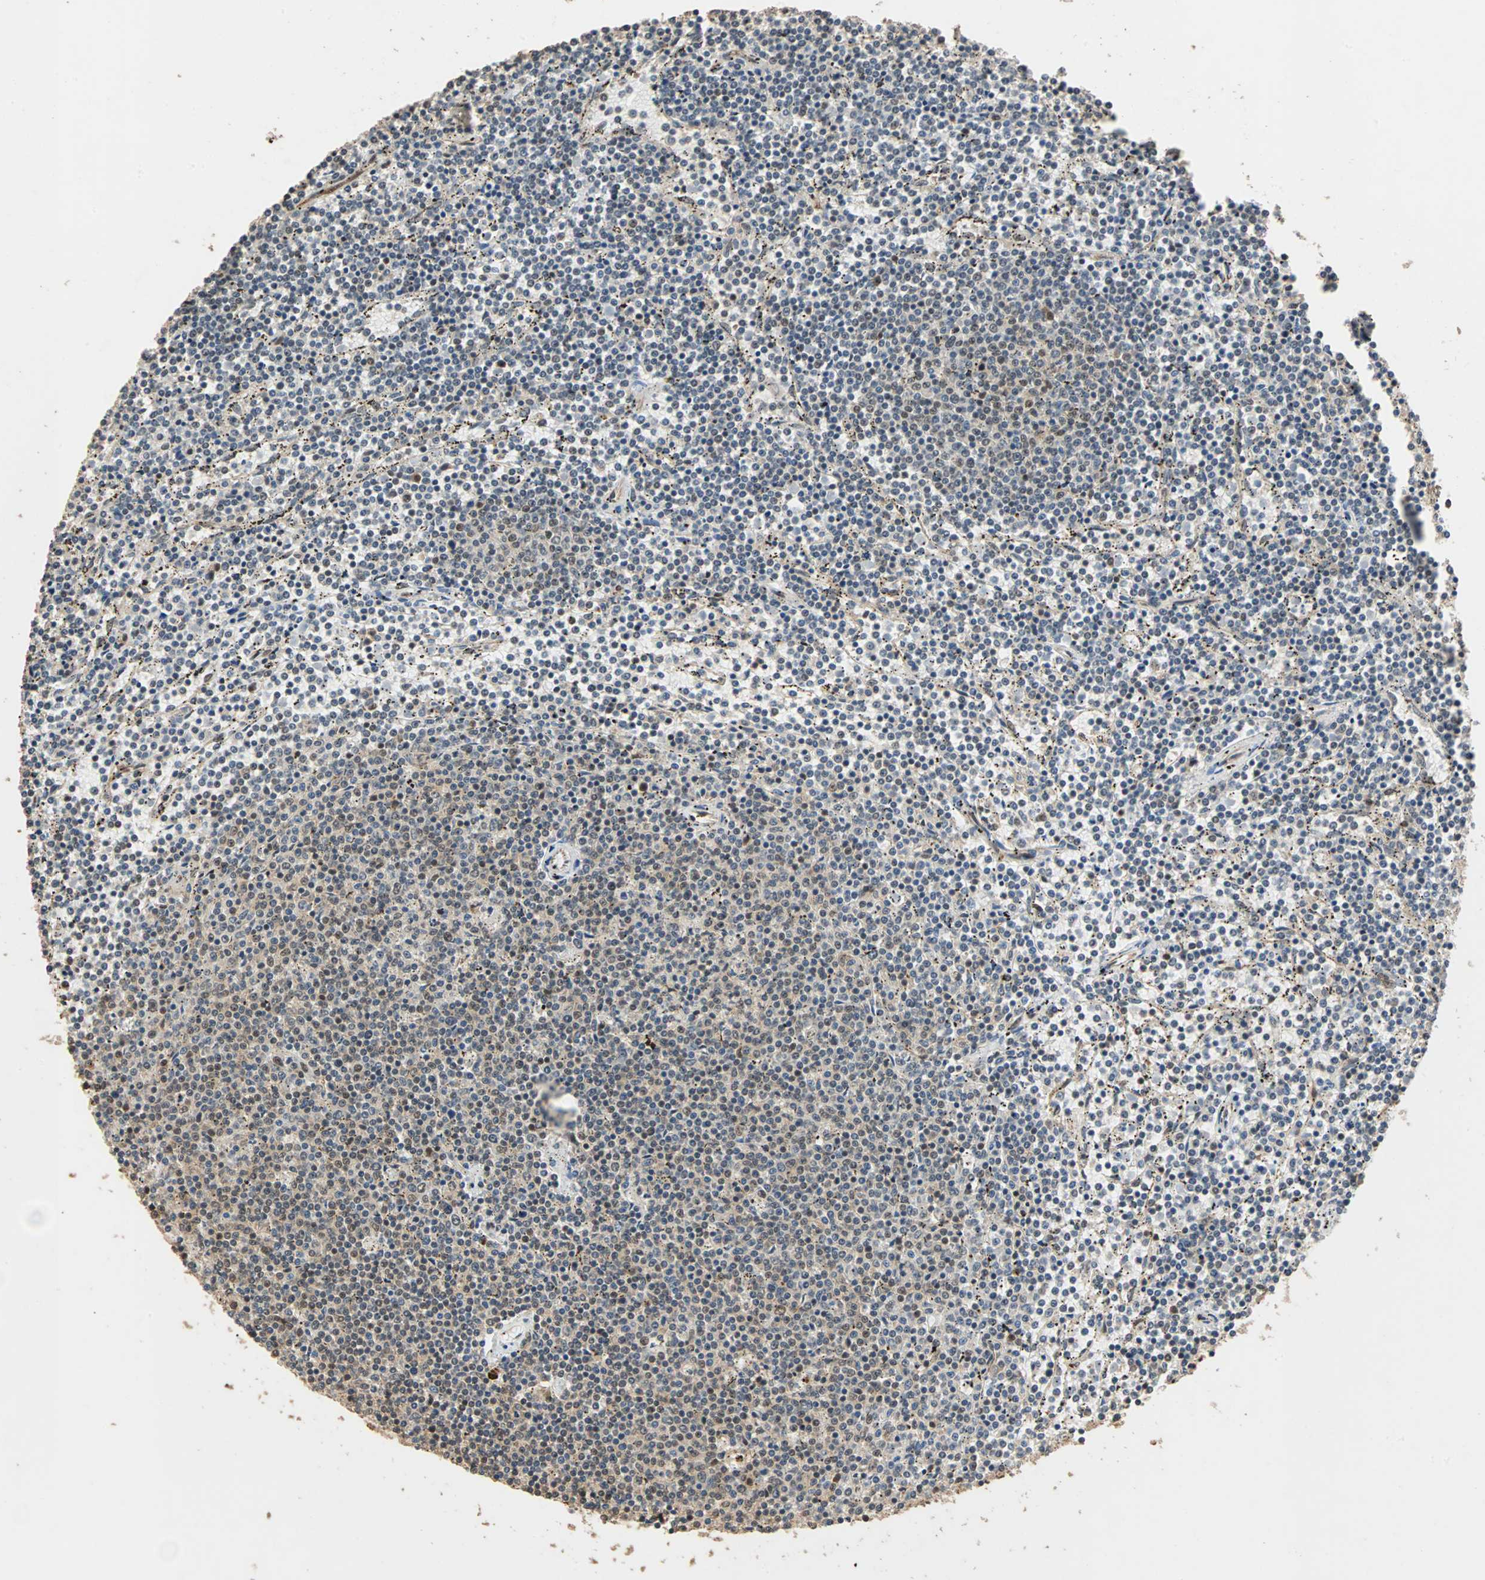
{"staining": {"intensity": "moderate", "quantity": "25%-75%", "location": "cytoplasmic/membranous,nuclear"}, "tissue": "lymphoma", "cell_type": "Tumor cells", "image_type": "cancer", "snomed": [{"axis": "morphology", "description": "Malignant lymphoma, non-Hodgkin's type, Low grade"}, {"axis": "topography", "description": "Spleen"}], "caption": "Low-grade malignant lymphoma, non-Hodgkin's type stained with a protein marker exhibits moderate staining in tumor cells.", "gene": "CDC5L", "patient": {"sex": "female", "age": 50}}